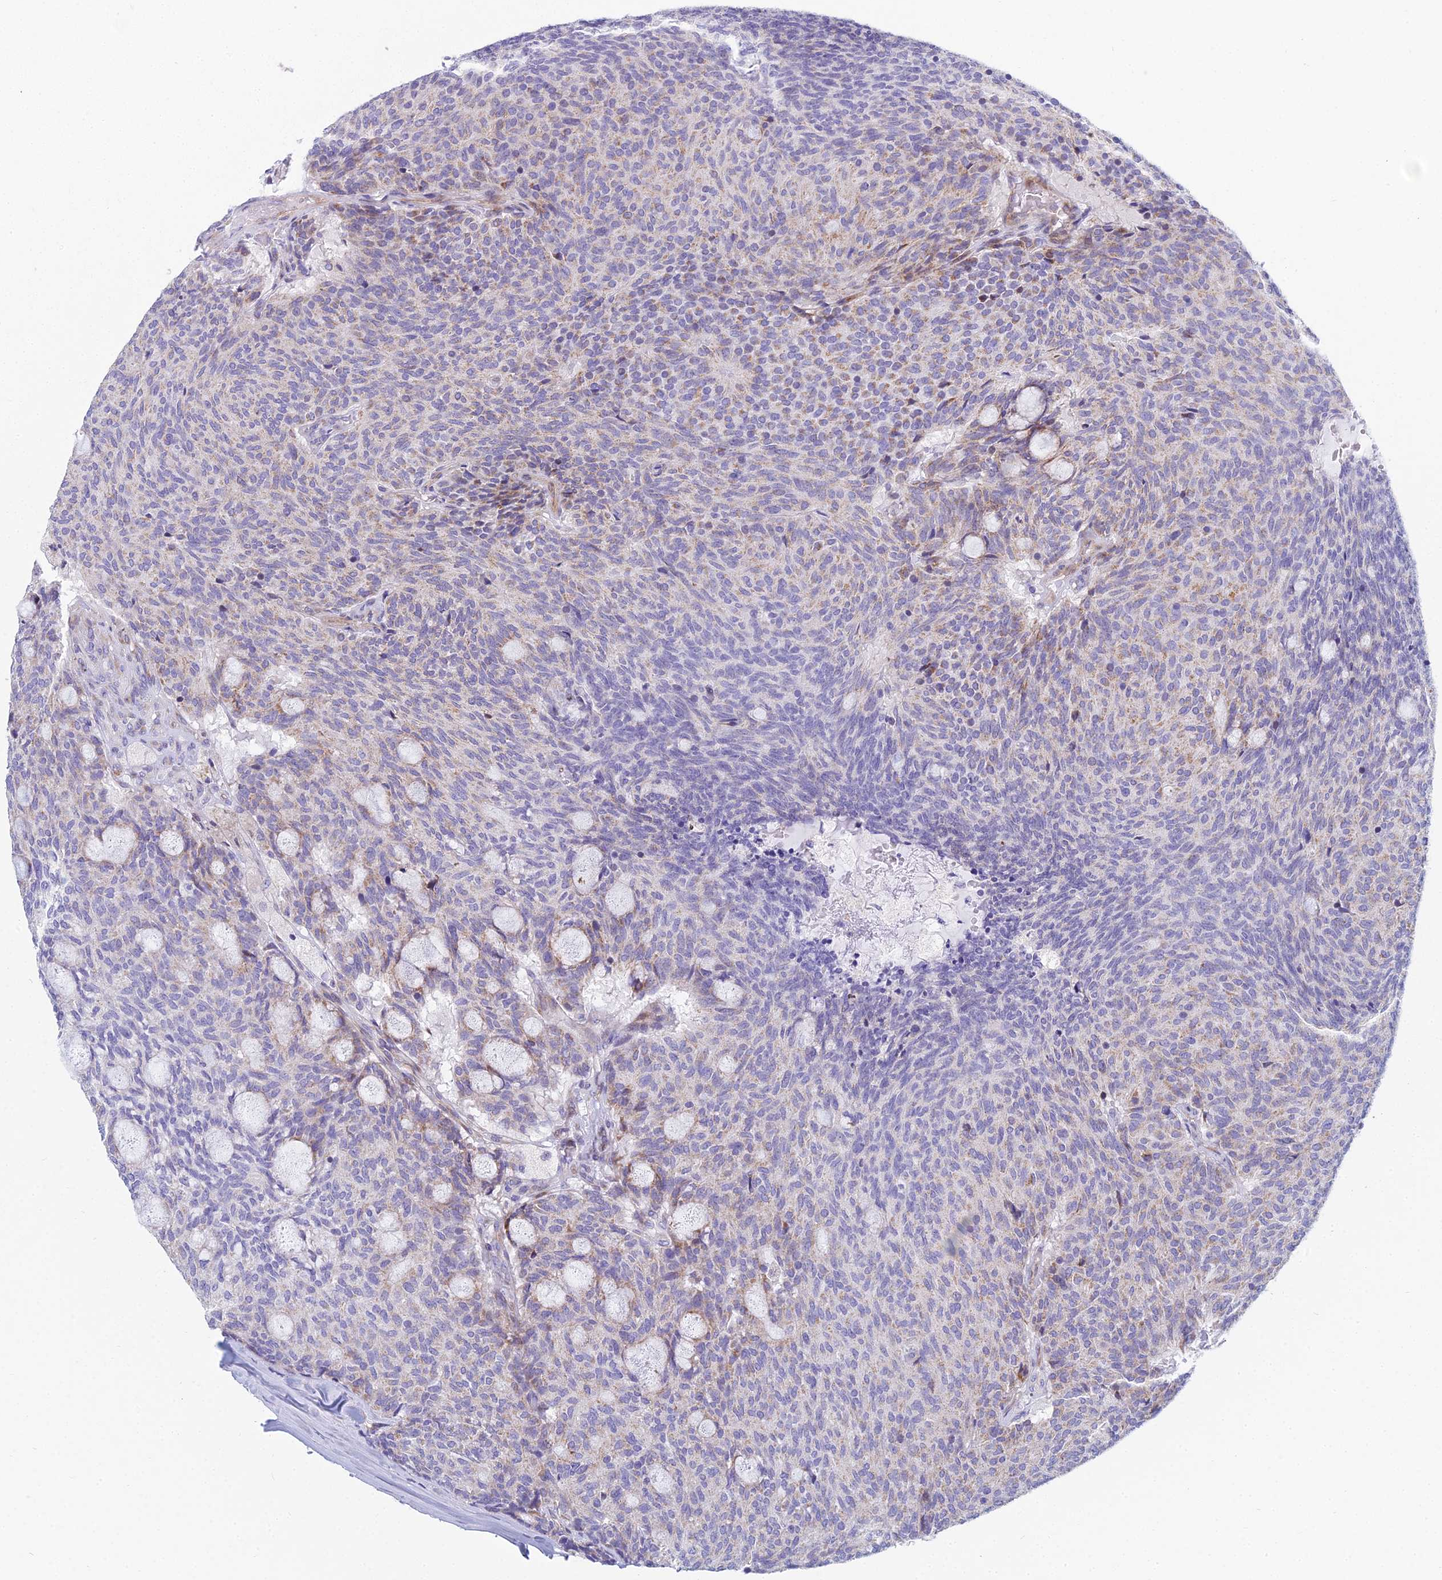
{"staining": {"intensity": "weak", "quantity": "25%-75%", "location": "cytoplasmic/membranous"}, "tissue": "carcinoid", "cell_type": "Tumor cells", "image_type": "cancer", "snomed": [{"axis": "morphology", "description": "Carcinoid, malignant, NOS"}, {"axis": "topography", "description": "Pancreas"}], "caption": "High-magnification brightfield microscopy of malignant carcinoid stained with DAB (3,3'-diaminobenzidine) (brown) and counterstained with hematoxylin (blue). tumor cells exhibit weak cytoplasmic/membranous staining is seen in approximately25%-75% of cells.", "gene": "PRR13", "patient": {"sex": "female", "age": 54}}